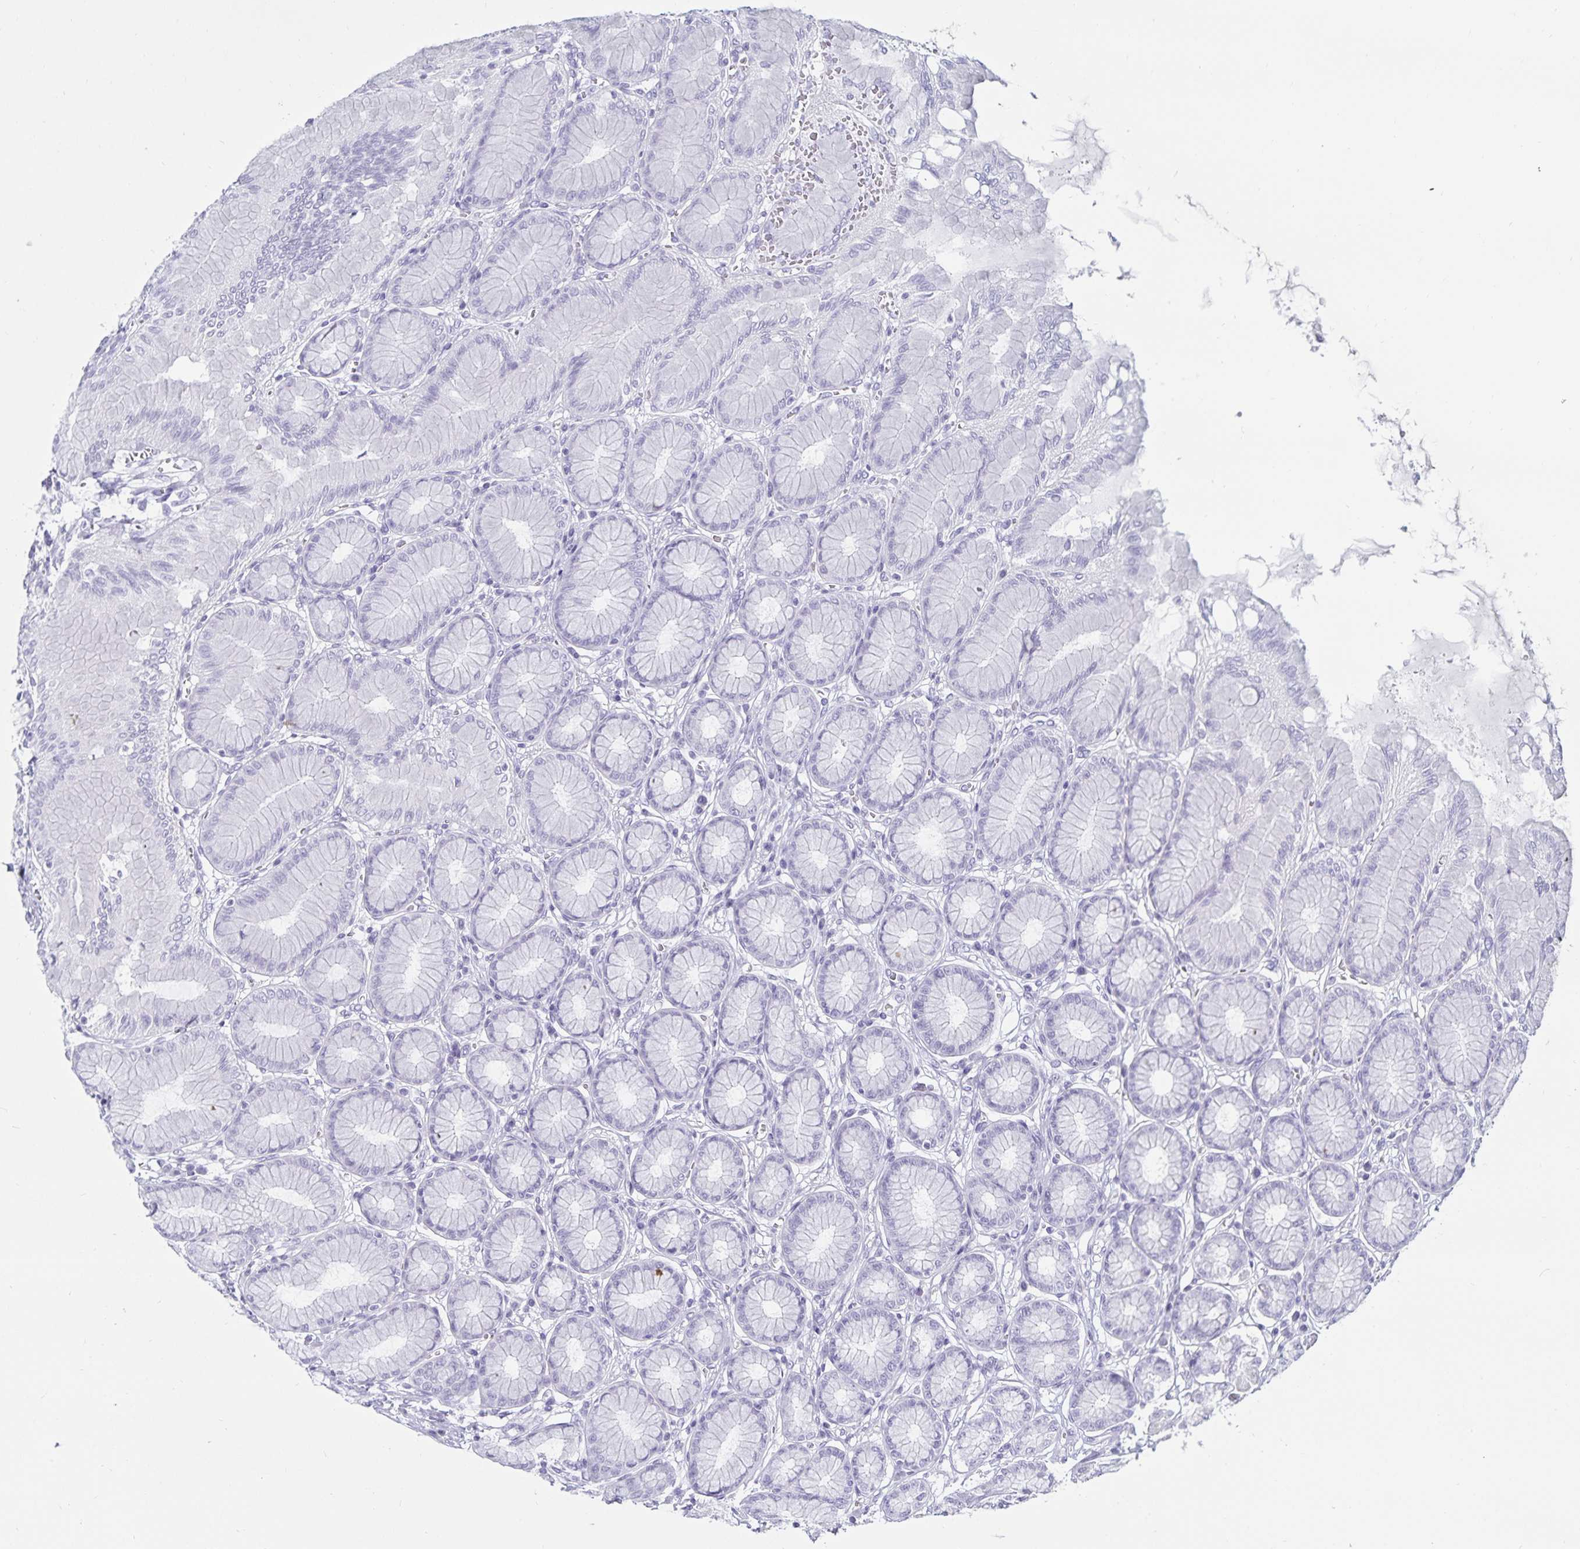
{"staining": {"intensity": "negative", "quantity": "none", "location": "none"}, "tissue": "stomach", "cell_type": "Glandular cells", "image_type": "normal", "snomed": [{"axis": "morphology", "description": "Normal tissue, NOS"}, {"axis": "topography", "description": "Stomach"}, {"axis": "topography", "description": "Stomach, lower"}], "caption": "An IHC micrograph of unremarkable stomach is shown. There is no staining in glandular cells of stomach. The staining was performed using DAB to visualize the protein expression in brown, while the nuclei were stained in blue with hematoxylin (Magnification: 20x).", "gene": "DEFA6", "patient": {"sex": "male", "age": 76}}